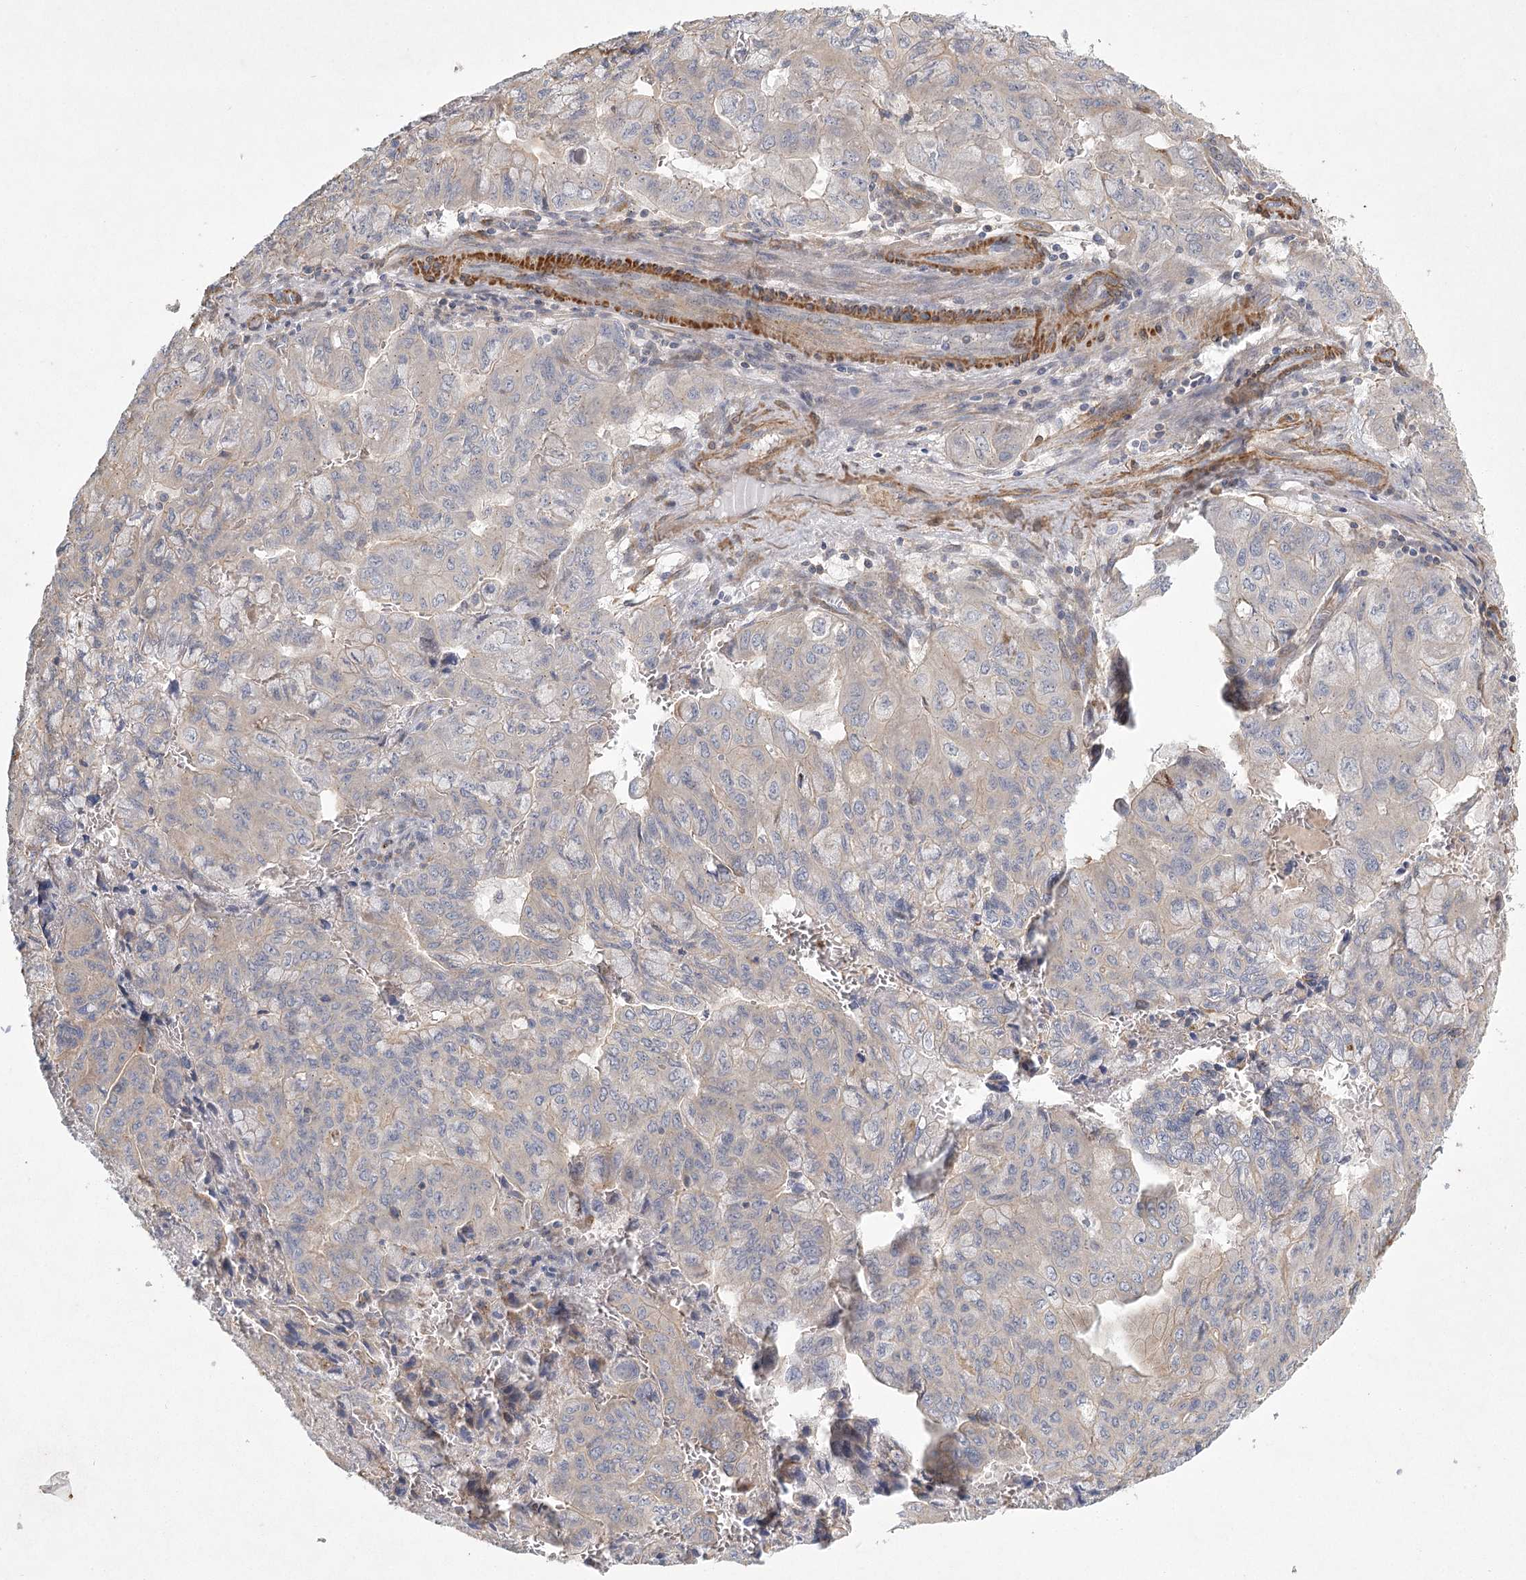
{"staining": {"intensity": "negative", "quantity": "none", "location": "none"}, "tissue": "pancreatic cancer", "cell_type": "Tumor cells", "image_type": "cancer", "snomed": [{"axis": "morphology", "description": "Adenocarcinoma, NOS"}, {"axis": "topography", "description": "Pancreas"}], "caption": "Adenocarcinoma (pancreatic) was stained to show a protein in brown. There is no significant positivity in tumor cells. (DAB (3,3'-diaminobenzidine) IHC, high magnification).", "gene": "INPP4B", "patient": {"sex": "male", "age": 51}}